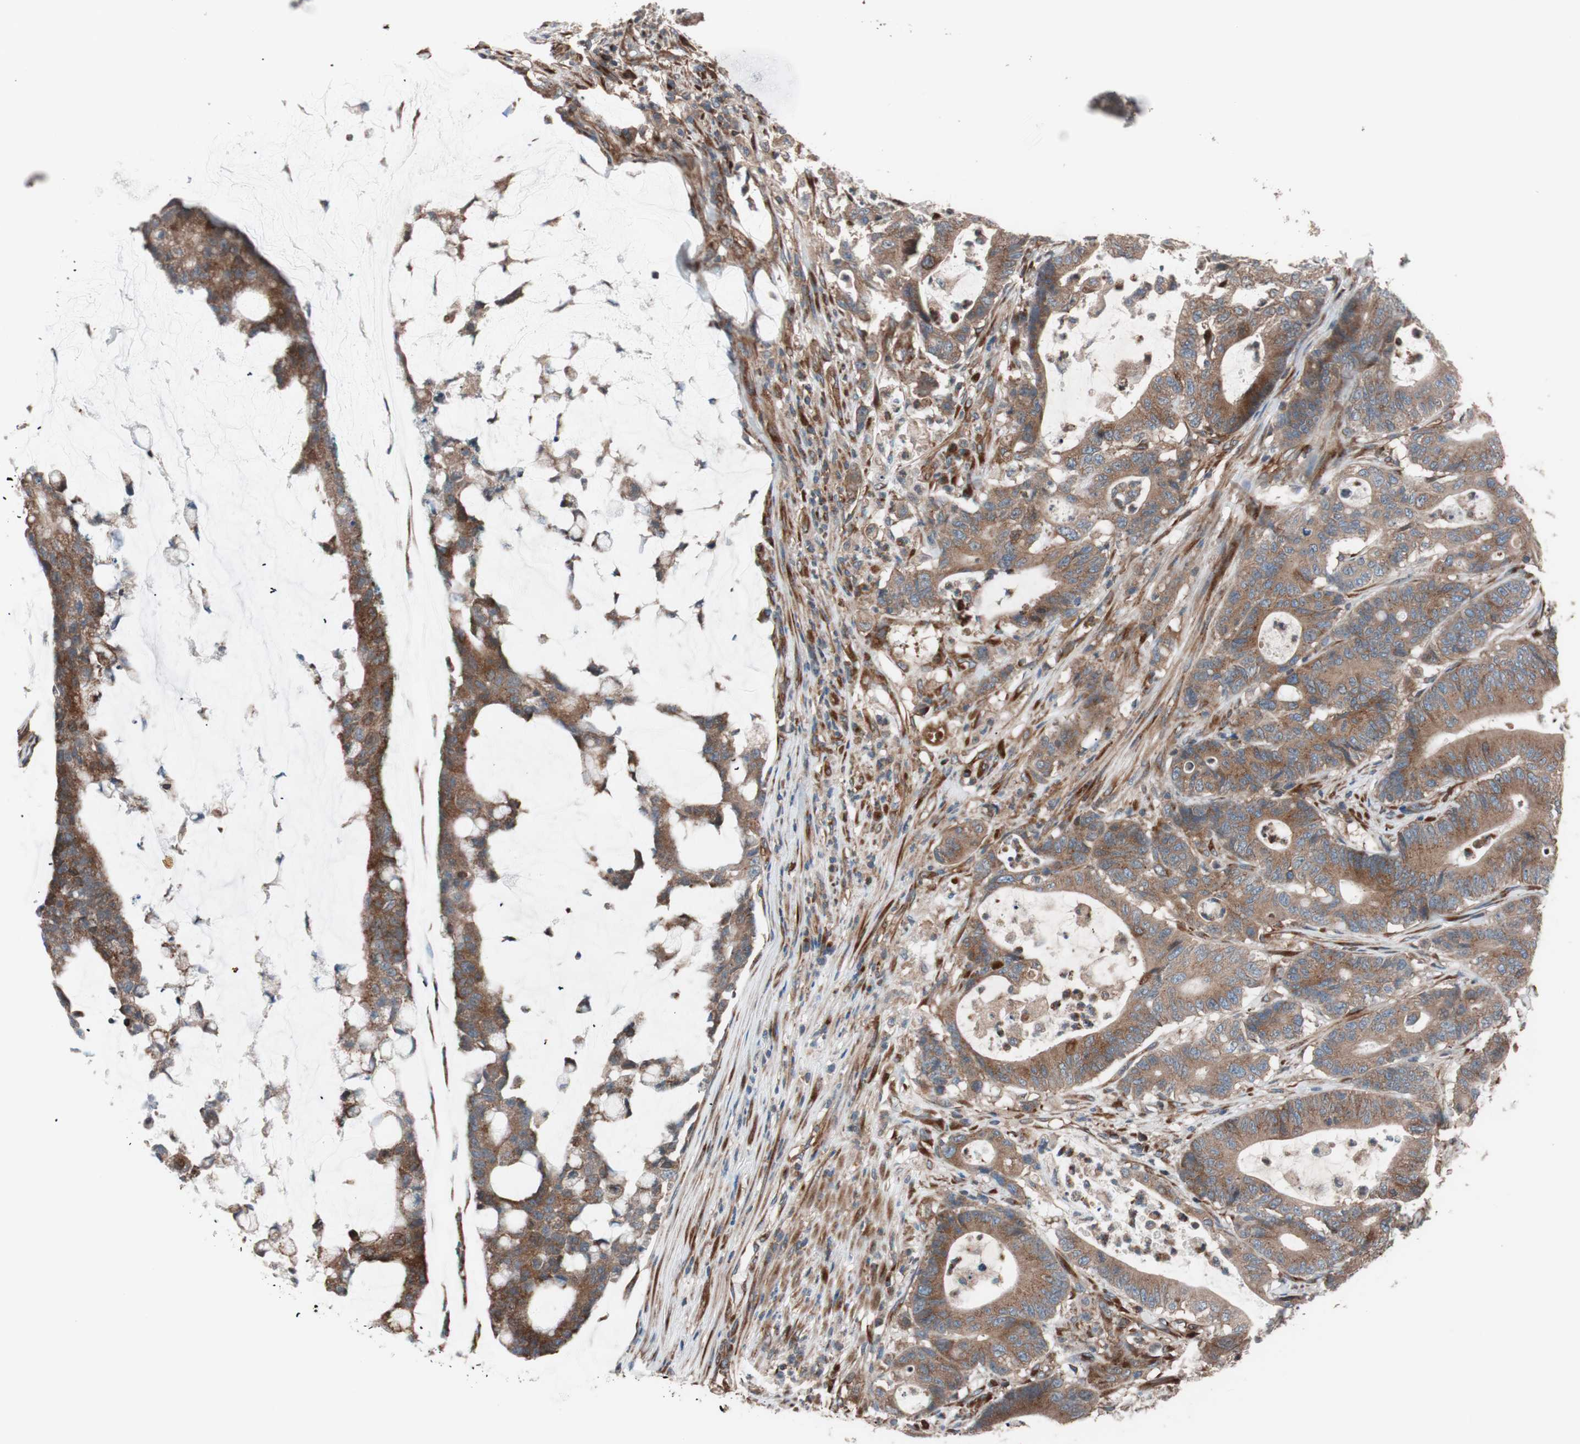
{"staining": {"intensity": "moderate", "quantity": ">75%", "location": "cytoplasmic/membranous"}, "tissue": "colorectal cancer", "cell_type": "Tumor cells", "image_type": "cancer", "snomed": [{"axis": "morphology", "description": "Adenocarcinoma, NOS"}, {"axis": "topography", "description": "Colon"}], "caption": "Tumor cells exhibit moderate cytoplasmic/membranous expression in approximately >75% of cells in colorectal cancer (adenocarcinoma). Nuclei are stained in blue.", "gene": "SEC31A", "patient": {"sex": "female", "age": 84}}